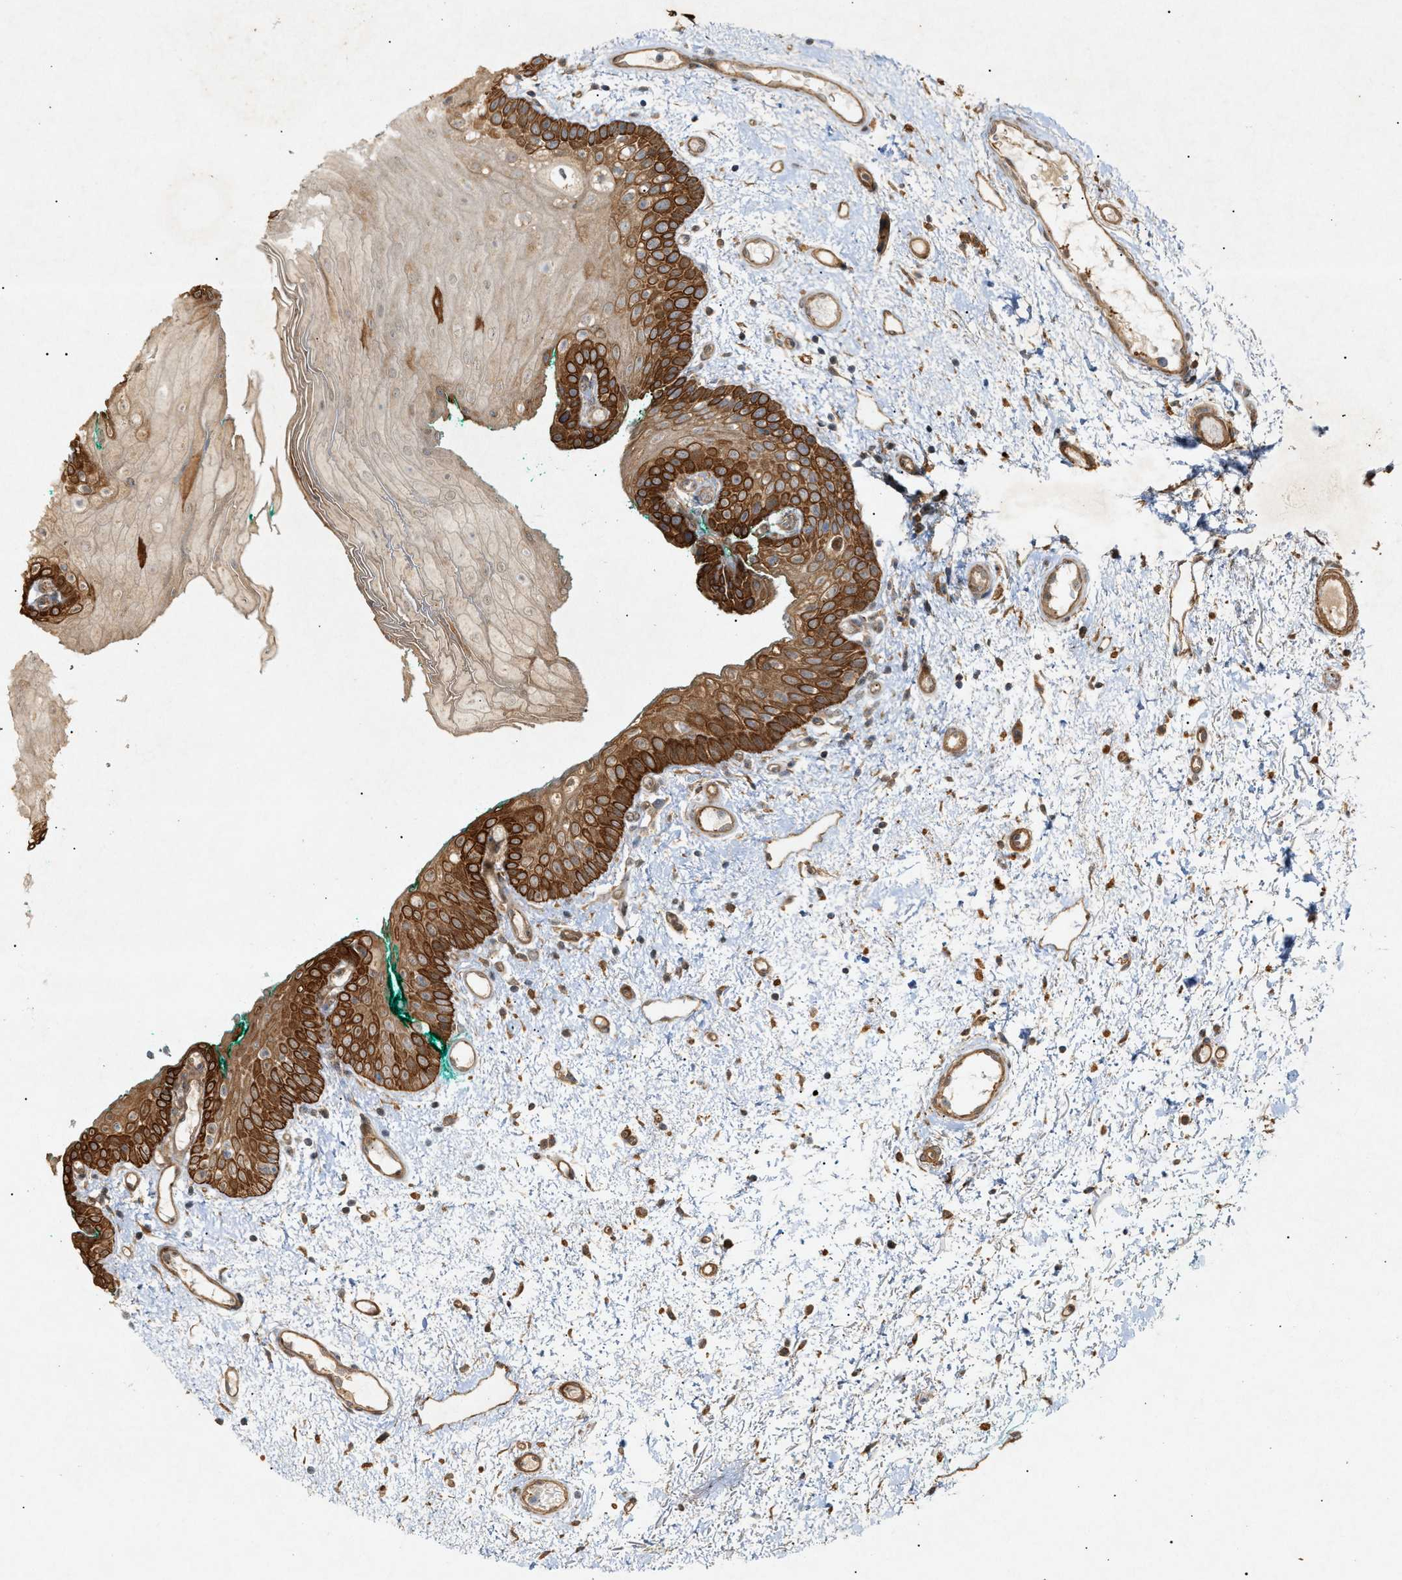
{"staining": {"intensity": "strong", "quantity": "25%-75%", "location": "cytoplasmic/membranous"}, "tissue": "oral mucosa", "cell_type": "Squamous epithelial cells", "image_type": "normal", "snomed": [{"axis": "morphology", "description": "Normal tissue, NOS"}, {"axis": "morphology", "description": "Squamous cell carcinoma, NOS"}, {"axis": "topography", "description": "Oral tissue"}, {"axis": "topography", "description": "Salivary gland"}, {"axis": "topography", "description": "Head-Neck"}], "caption": "Protein expression analysis of normal oral mucosa displays strong cytoplasmic/membranous positivity in about 25%-75% of squamous epithelial cells.", "gene": "MTCH1", "patient": {"sex": "female", "age": 62}}